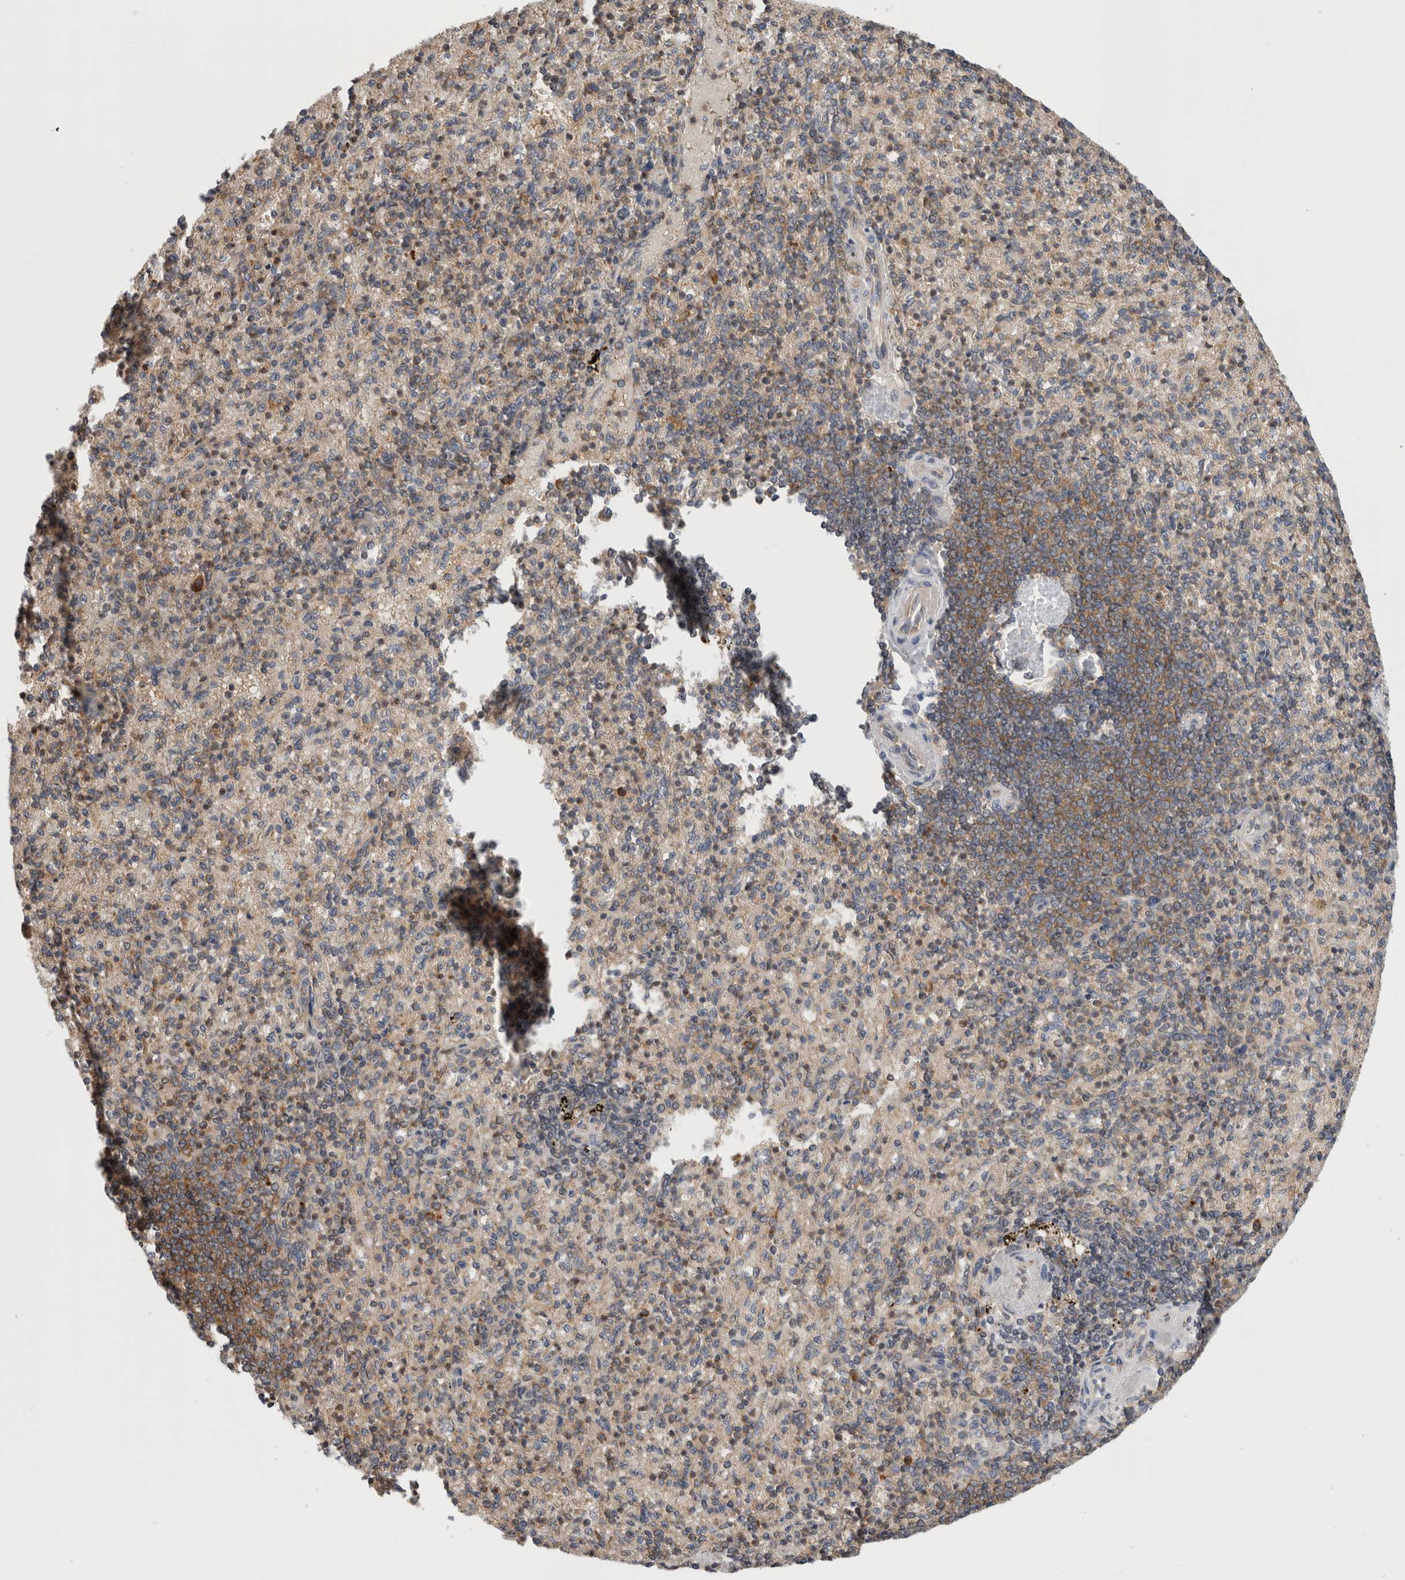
{"staining": {"intensity": "moderate", "quantity": "<25%", "location": "cytoplasmic/membranous"}, "tissue": "spleen", "cell_type": "Cells in red pulp", "image_type": "normal", "snomed": [{"axis": "morphology", "description": "Normal tissue, NOS"}, {"axis": "topography", "description": "Spleen"}], "caption": "The photomicrograph displays immunohistochemical staining of unremarkable spleen. There is moderate cytoplasmic/membranous positivity is seen in about <25% of cells in red pulp. (Stains: DAB in brown, nuclei in blue, Microscopy: brightfield microscopy at high magnification).", "gene": "GRIK2", "patient": {"sex": "female", "age": 74}}